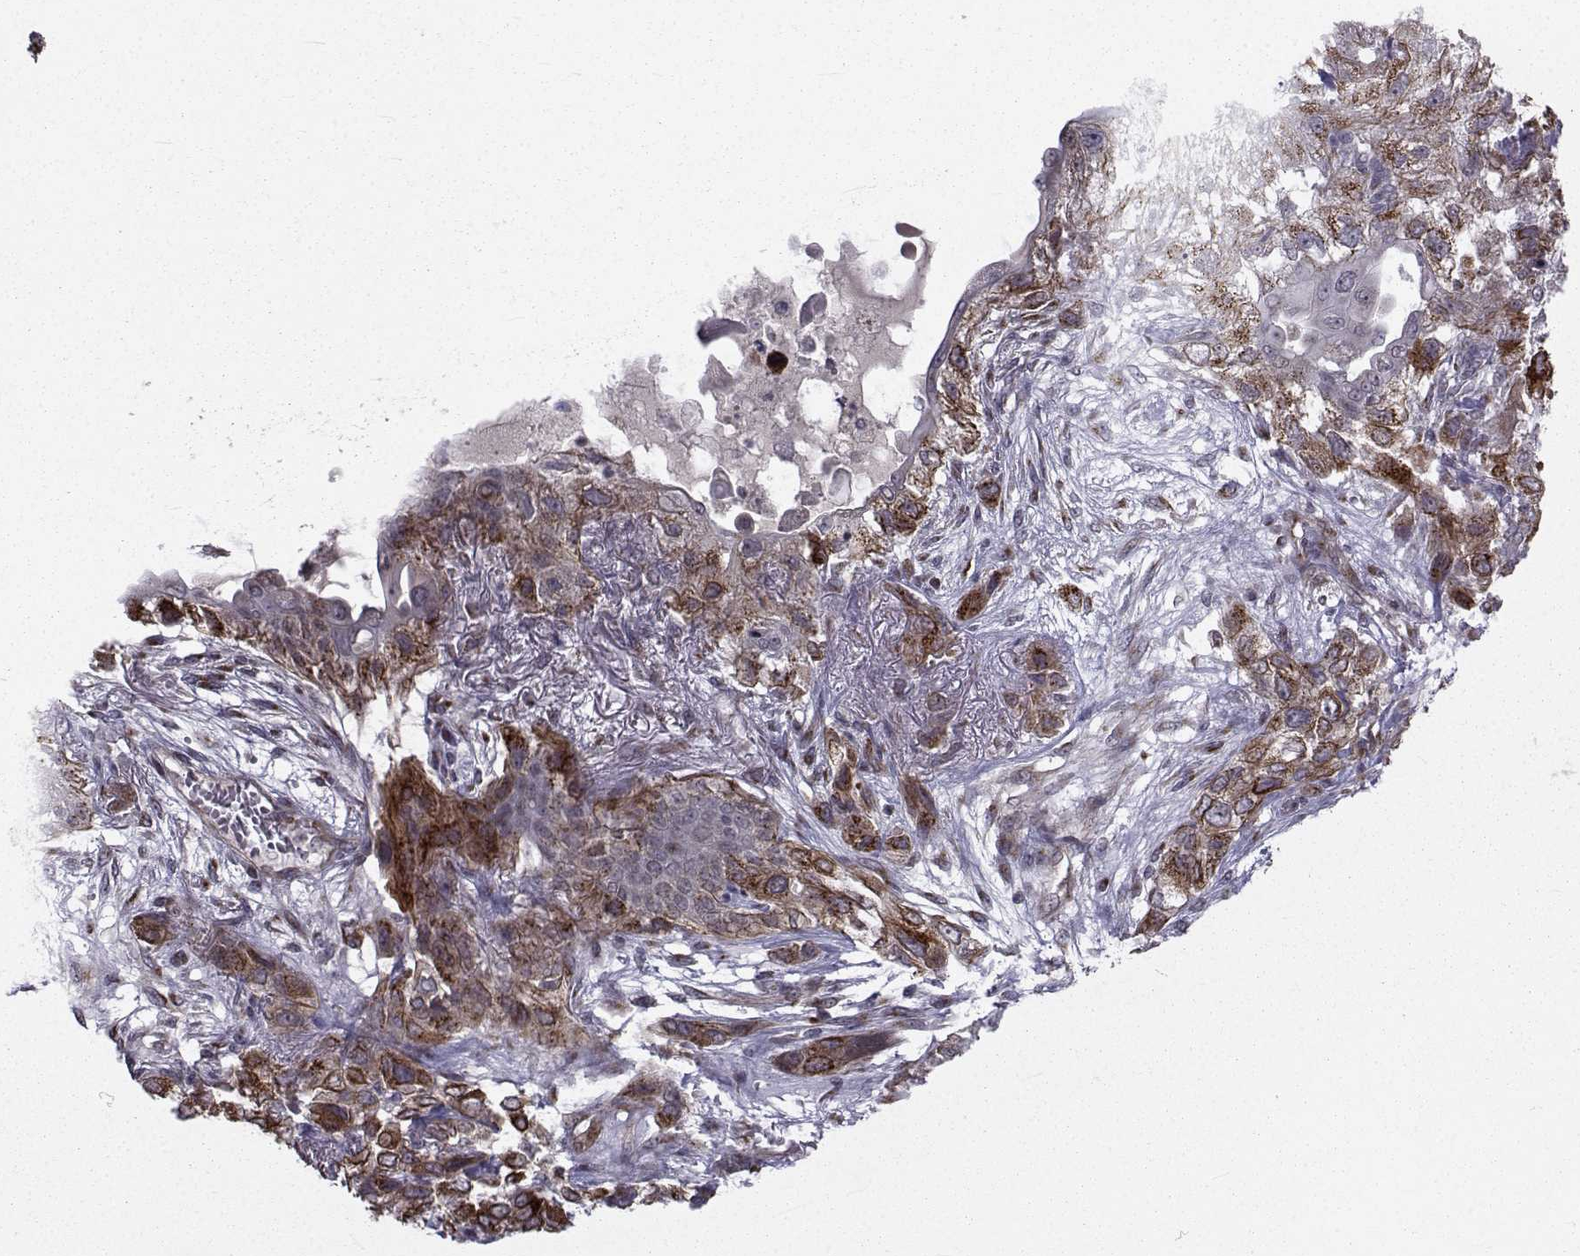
{"staining": {"intensity": "moderate", "quantity": "<25%", "location": "cytoplasmic/membranous"}, "tissue": "lung cancer", "cell_type": "Tumor cells", "image_type": "cancer", "snomed": [{"axis": "morphology", "description": "Squamous cell carcinoma, NOS"}, {"axis": "topography", "description": "Lung"}], "caption": "The photomicrograph displays staining of lung squamous cell carcinoma, revealing moderate cytoplasmic/membranous protein positivity (brown color) within tumor cells.", "gene": "ATP6V1C2", "patient": {"sex": "female", "age": 70}}